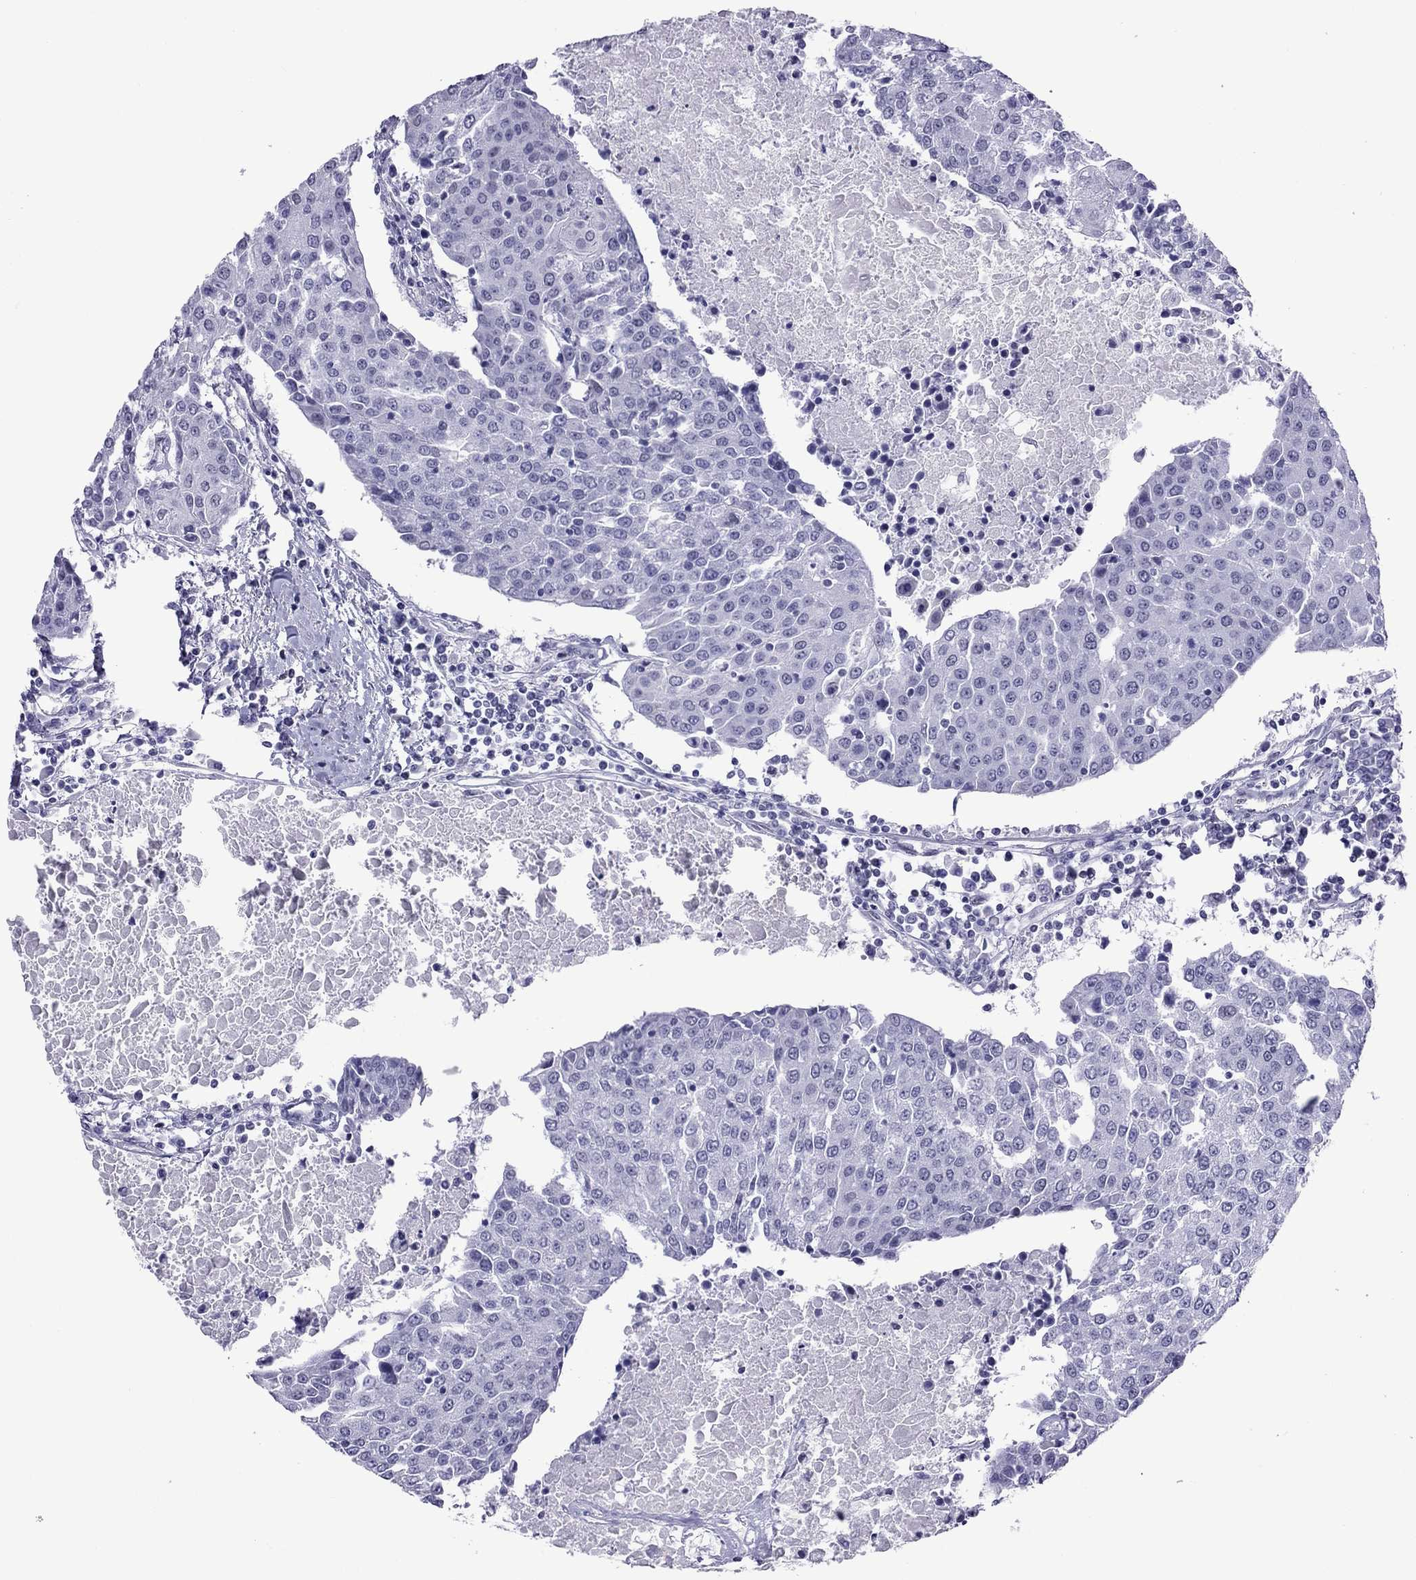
{"staining": {"intensity": "negative", "quantity": "none", "location": "none"}, "tissue": "urothelial cancer", "cell_type": "Tumor cells", "image_type": "cancer", "snomed": [{"axis": "morphology", "description": "Urothelial carcinoma, High grade"}, {"axis": "topography", "description": "Urinary bladder"}], "caption": "Tumor cells show no significant protein expression in urothelial cancer. (Immunohistochemistry, brightfield microscopy, high magnification).", "gene": "ZNF646", "patient": {"sex": "female", "age": 85}}